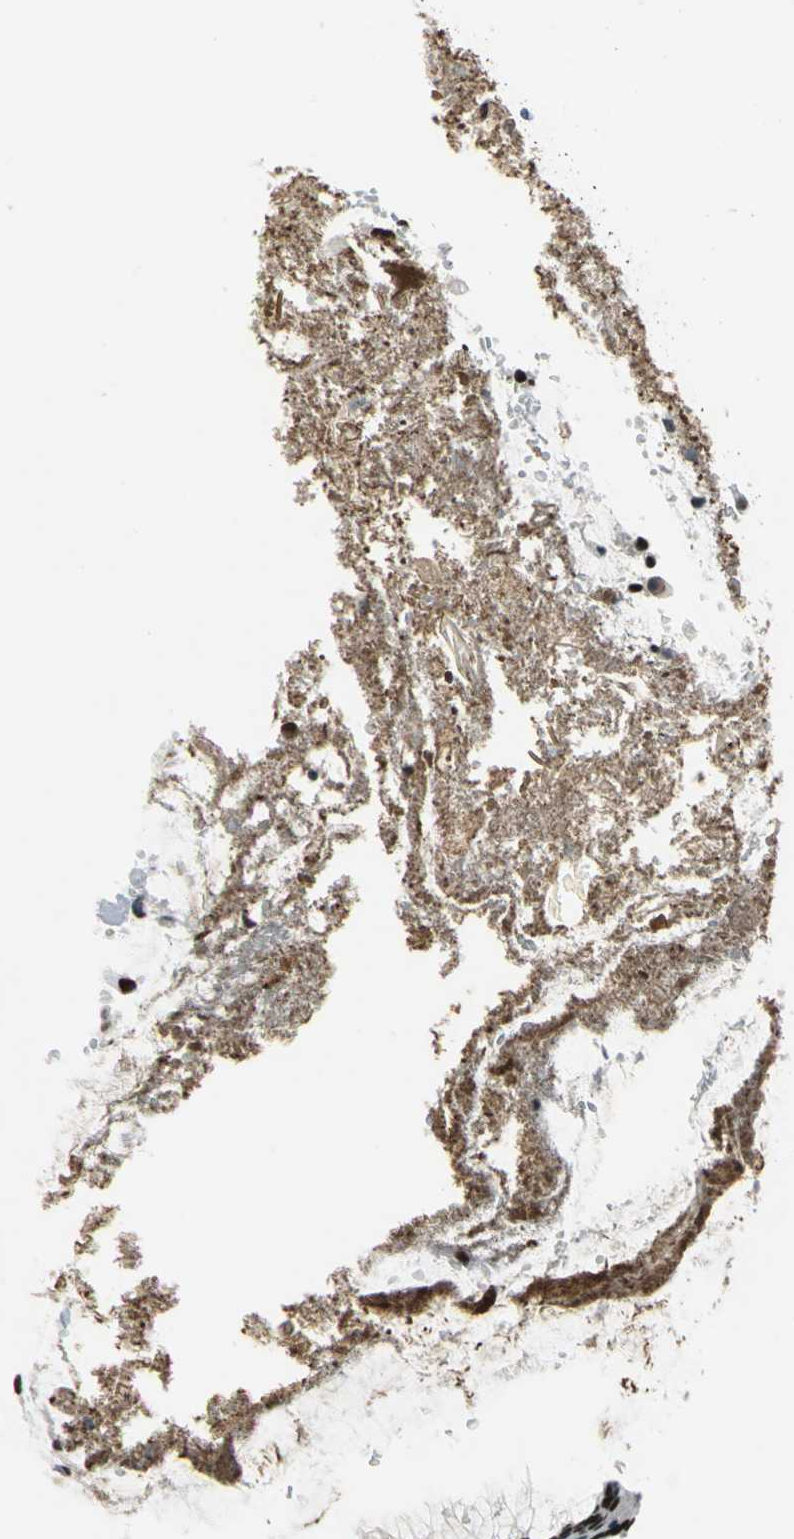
{"staining": {"intensity": "strong", "quantity": ">75%", "location": "nuclear"}, "tissue": "colon", "cell_type": "Endothelial cells", "image_type": "normal", "snomed": [{"axis": "morphology", "description": "Normal tissue, NOS"}, {"axis": "topography", "description": "Colon"}], "caption": "Protein staining of unremarkable colon exhibits strong nuclear positivity in about >75% of endothelial cells. The staining was performed using DAB, with brown indicating positive protein expression. Nuclei are stained blue with hematoxylin.", "gene": "SMARCA4", "patient": {"sex": "female", "age": 46}}